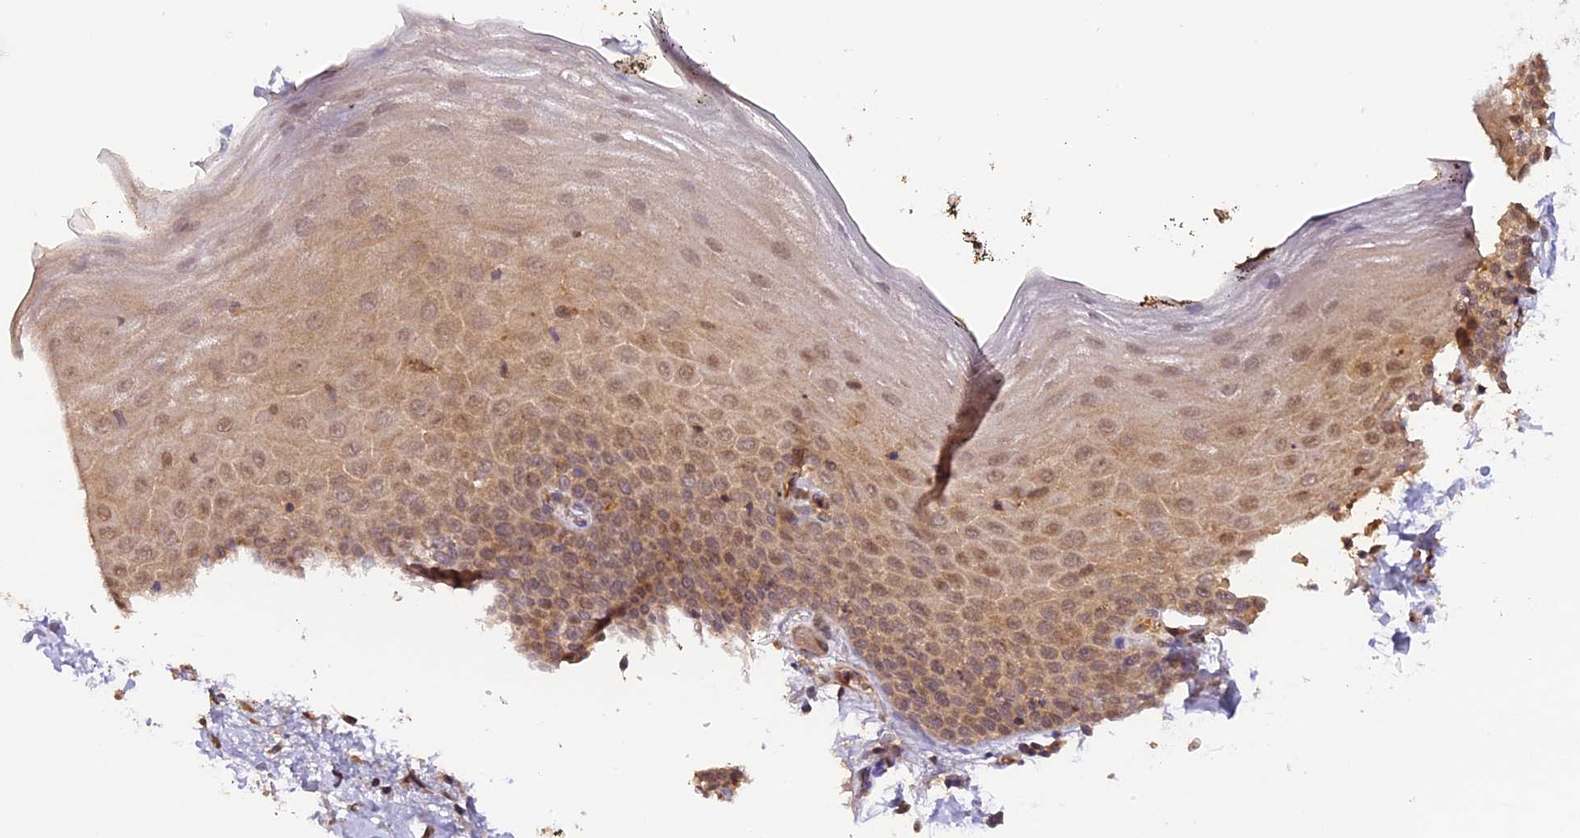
{"staining": {"intensity": "moderate", "quantity": ">75%", "location": "cytoplasmic/membranous,nuclear"}, "tissue": "oral mucosa", "cell_type": "Squamous epithelial cells", "image_type": "normal", "snomed": [{"axis": "morphology", "description": "Normal tissue, NOS"}, {"axis": "topography", "description": "Oral tissue"}], "caption": "Protein expression analysis of benign oral mucosa exhibits moderate cytoplasmic/membranous,nuclear expression in about >75% of squamous epithelial cells.", "gene": "SETD6", "patient": {"sex": "male", "age": 74}}